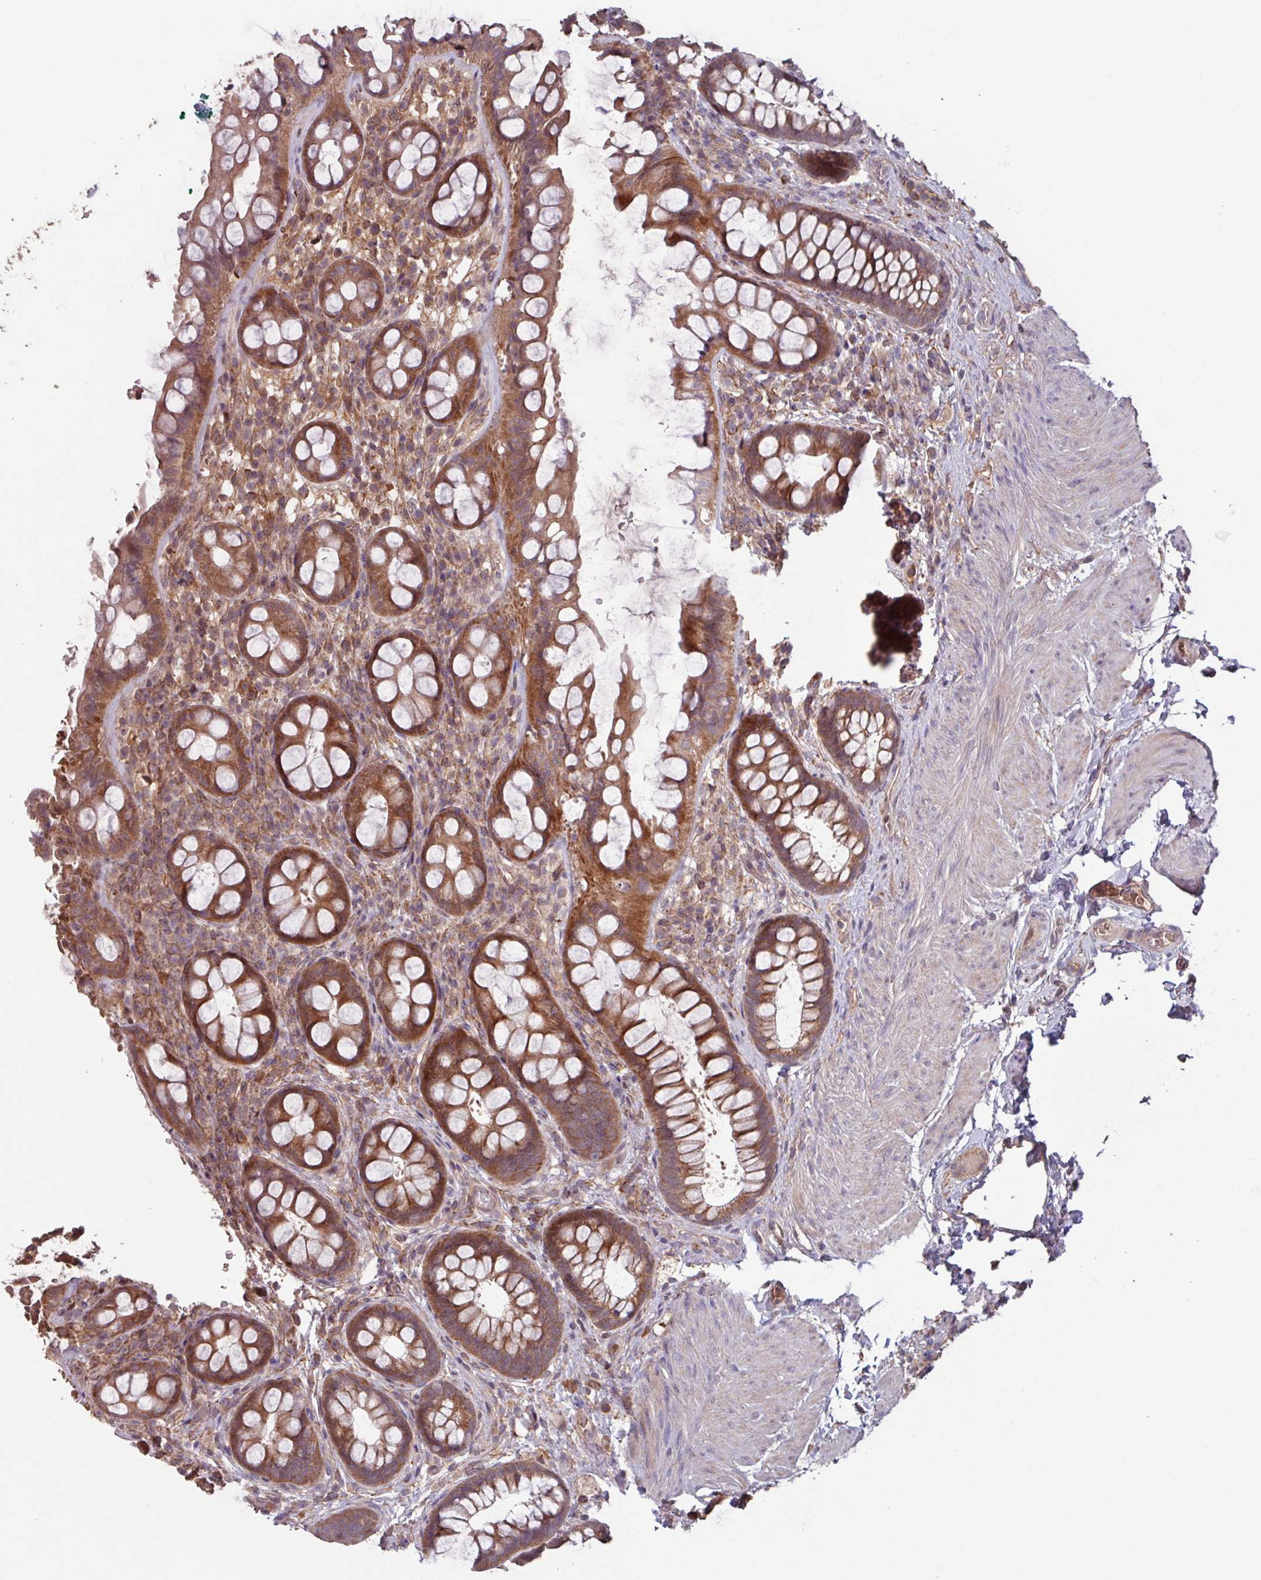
{"staining": {"intensity": "strong", "quantity": ">75%", "location": "cytoplasmic/membranous"}, "tissue": "rectum", "cell_type": "Glandular cells", "image_type": "normal", "snomed": [{"axis": "morphology", "description": "Normal tissue, NOS"}, {"axis": "topography", "description": "Rectum"}, {"axis": "topography", "description": "Peripheral nerve tissue"}], "caption": "Immunohistochemical staining of benign human rectum reveals >75% levels of strong cytoplasmic/membranous protein expression in about >75% of glandular cells.", "gene": "TMEM88", "patient": {"sex": "female", "age": 69}}